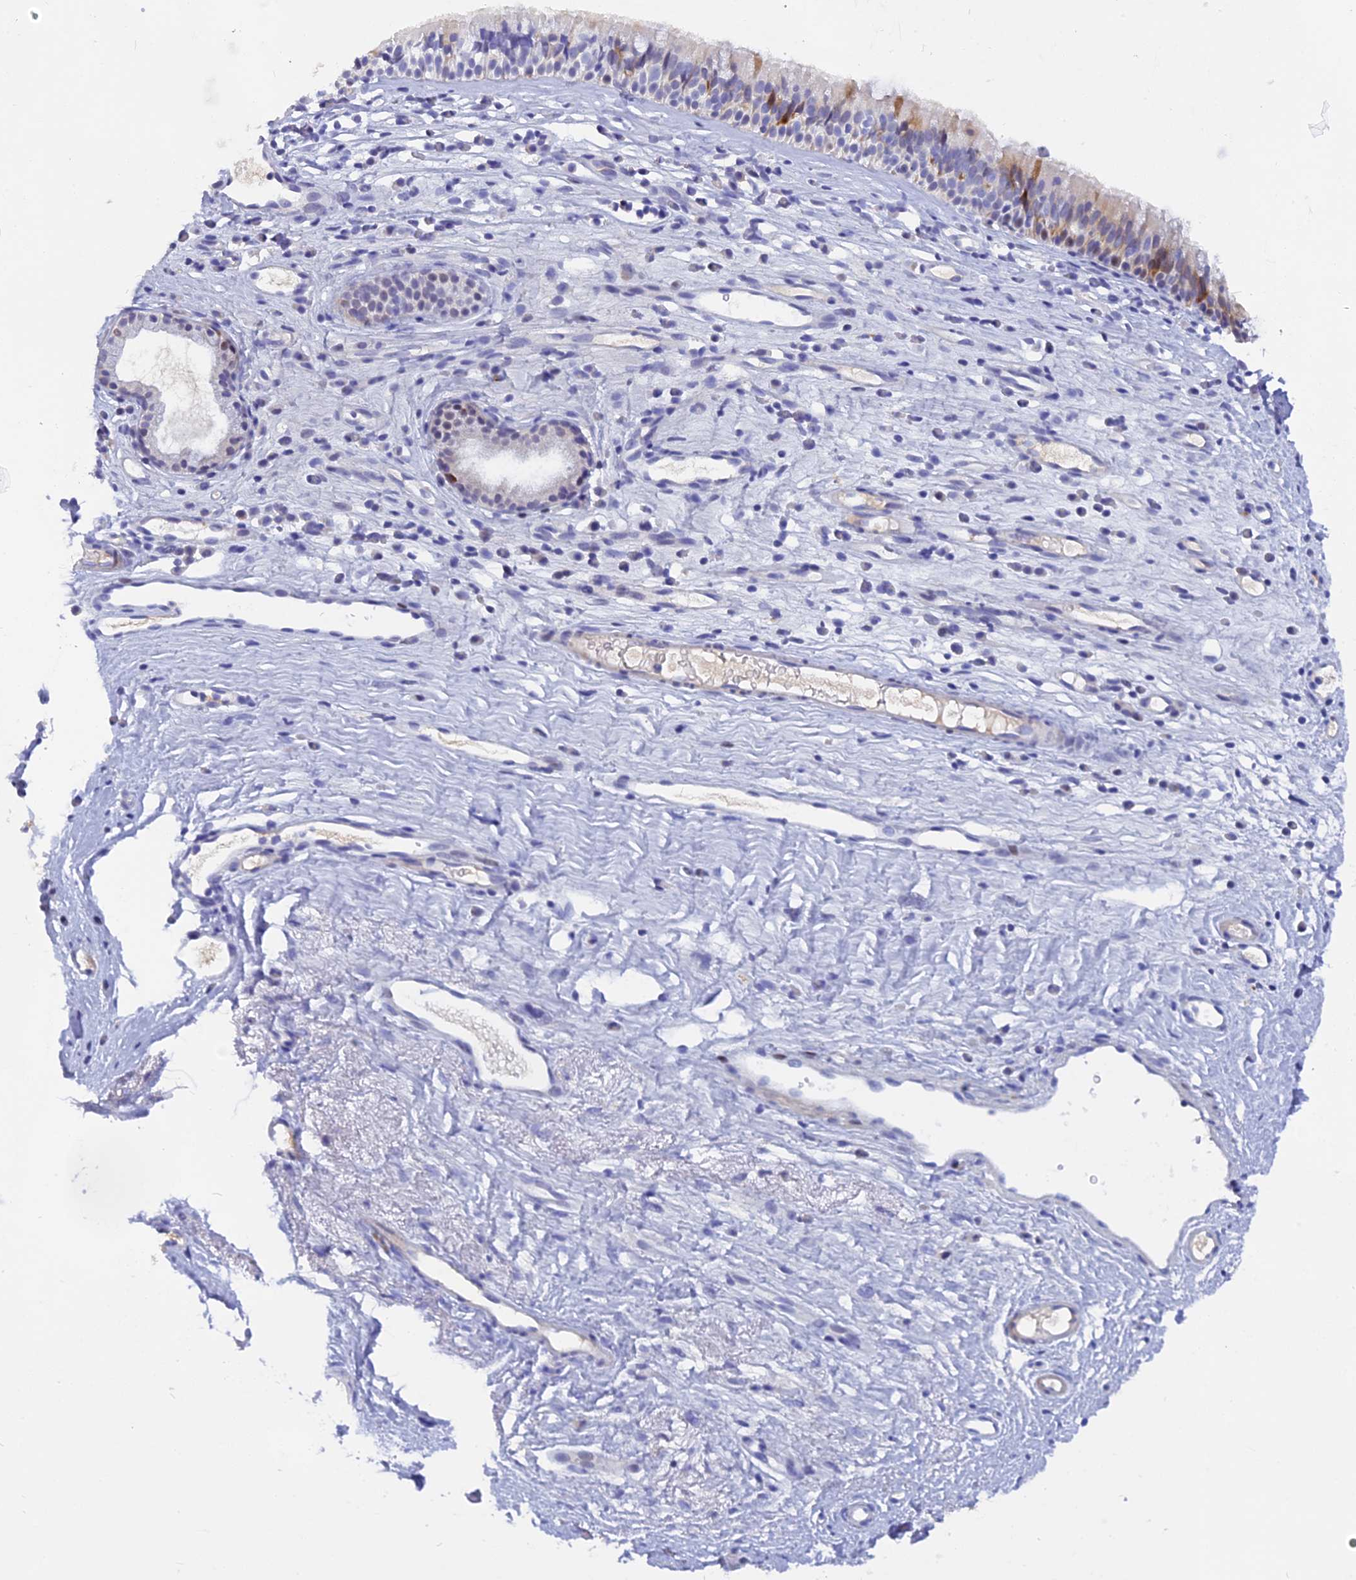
{"staining": {"intensity": "moderate", "quantity": "<25%", "location": "cytoplasmic/membranous"}, "tissue": "nasopharynx", "cell_type": "Respiratory epithelial cells", "image_type": "normal", "snomed": [{"axis": "morphology", "description": "Normal tissue, NOS"}, {"axis": "morphology", "description": "Inflammation, NOS"}, {"axis": "morphology", "description": "Malignant melanoma, Metastatic site"}, {"axis": "topography", "description": "Nasopharynx"}], "caption": "Immunohistochemistry of benign human nasopharynx demonstrates low levels of moderate cytoplasmic/membranous positivity in approximately <25% of respiratory epithelial cells. Using DAB (brown) and hematoxylin (blue) stains, captured at high magnification using brightfield microscopy.", "gene": "NKPD1", "patient": {"sex": "male", "age": 70}}